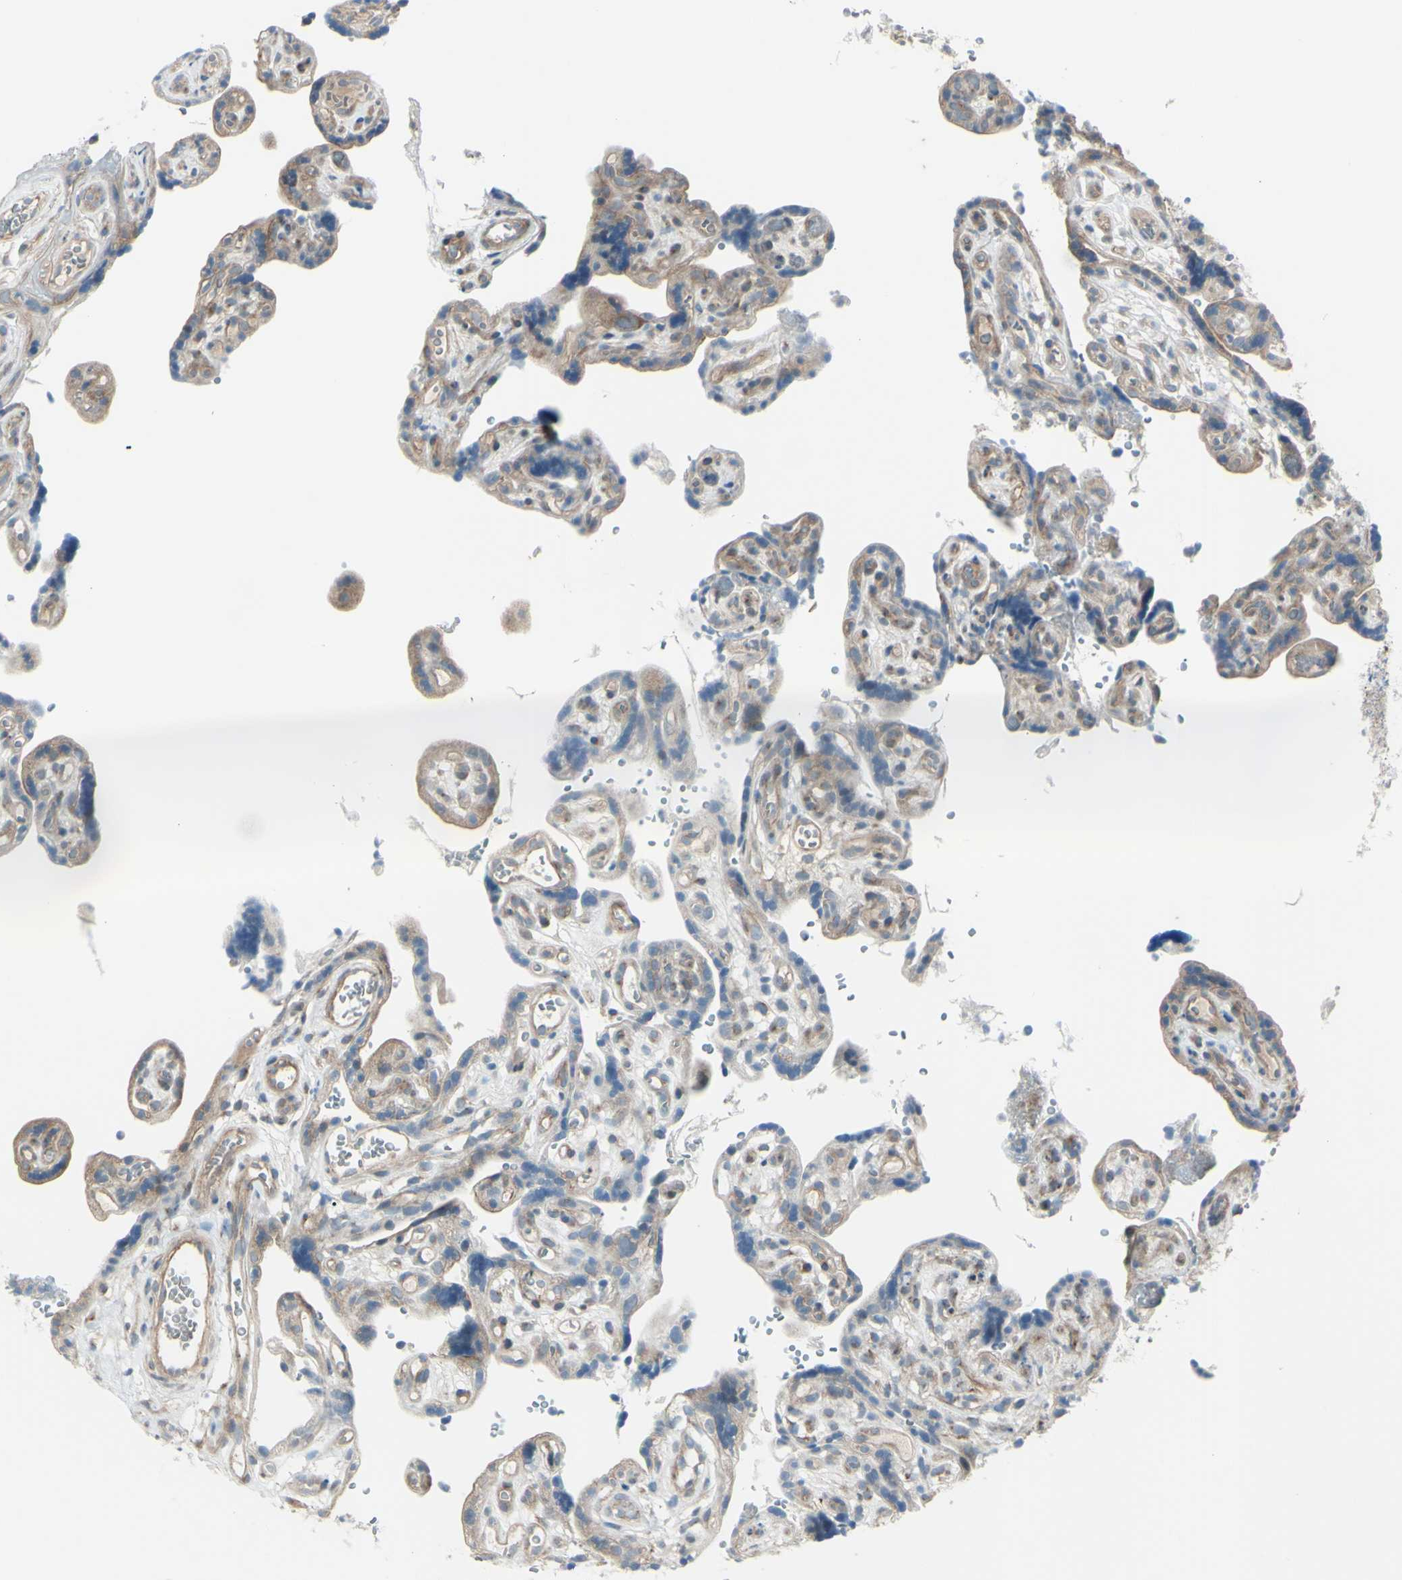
{"staining": {"intensity": "moderate", "quantity": ">75%", "location": "cytoplasmic/membranous"}, "tissue": "placenta", "cell_type": "Decidual cells", "image_type": "normal", "snomed": [{"axis": "morphology", "description": "Normal tissue, NOS"}, {"axis": "topography", "description": "Placenta"}], "caption": "IHC micrograph of normal placenta: human placenta stained using immunohistochemistry (IHC) reveals medium levels of moderate protein expression localized specifically in the cytoplasmic/membranous of decidual cells, appearing as a cytoplasmic/membranous brown color.", "gene": "LRRK1", "patient": {"sex": "female", "age": 30}}